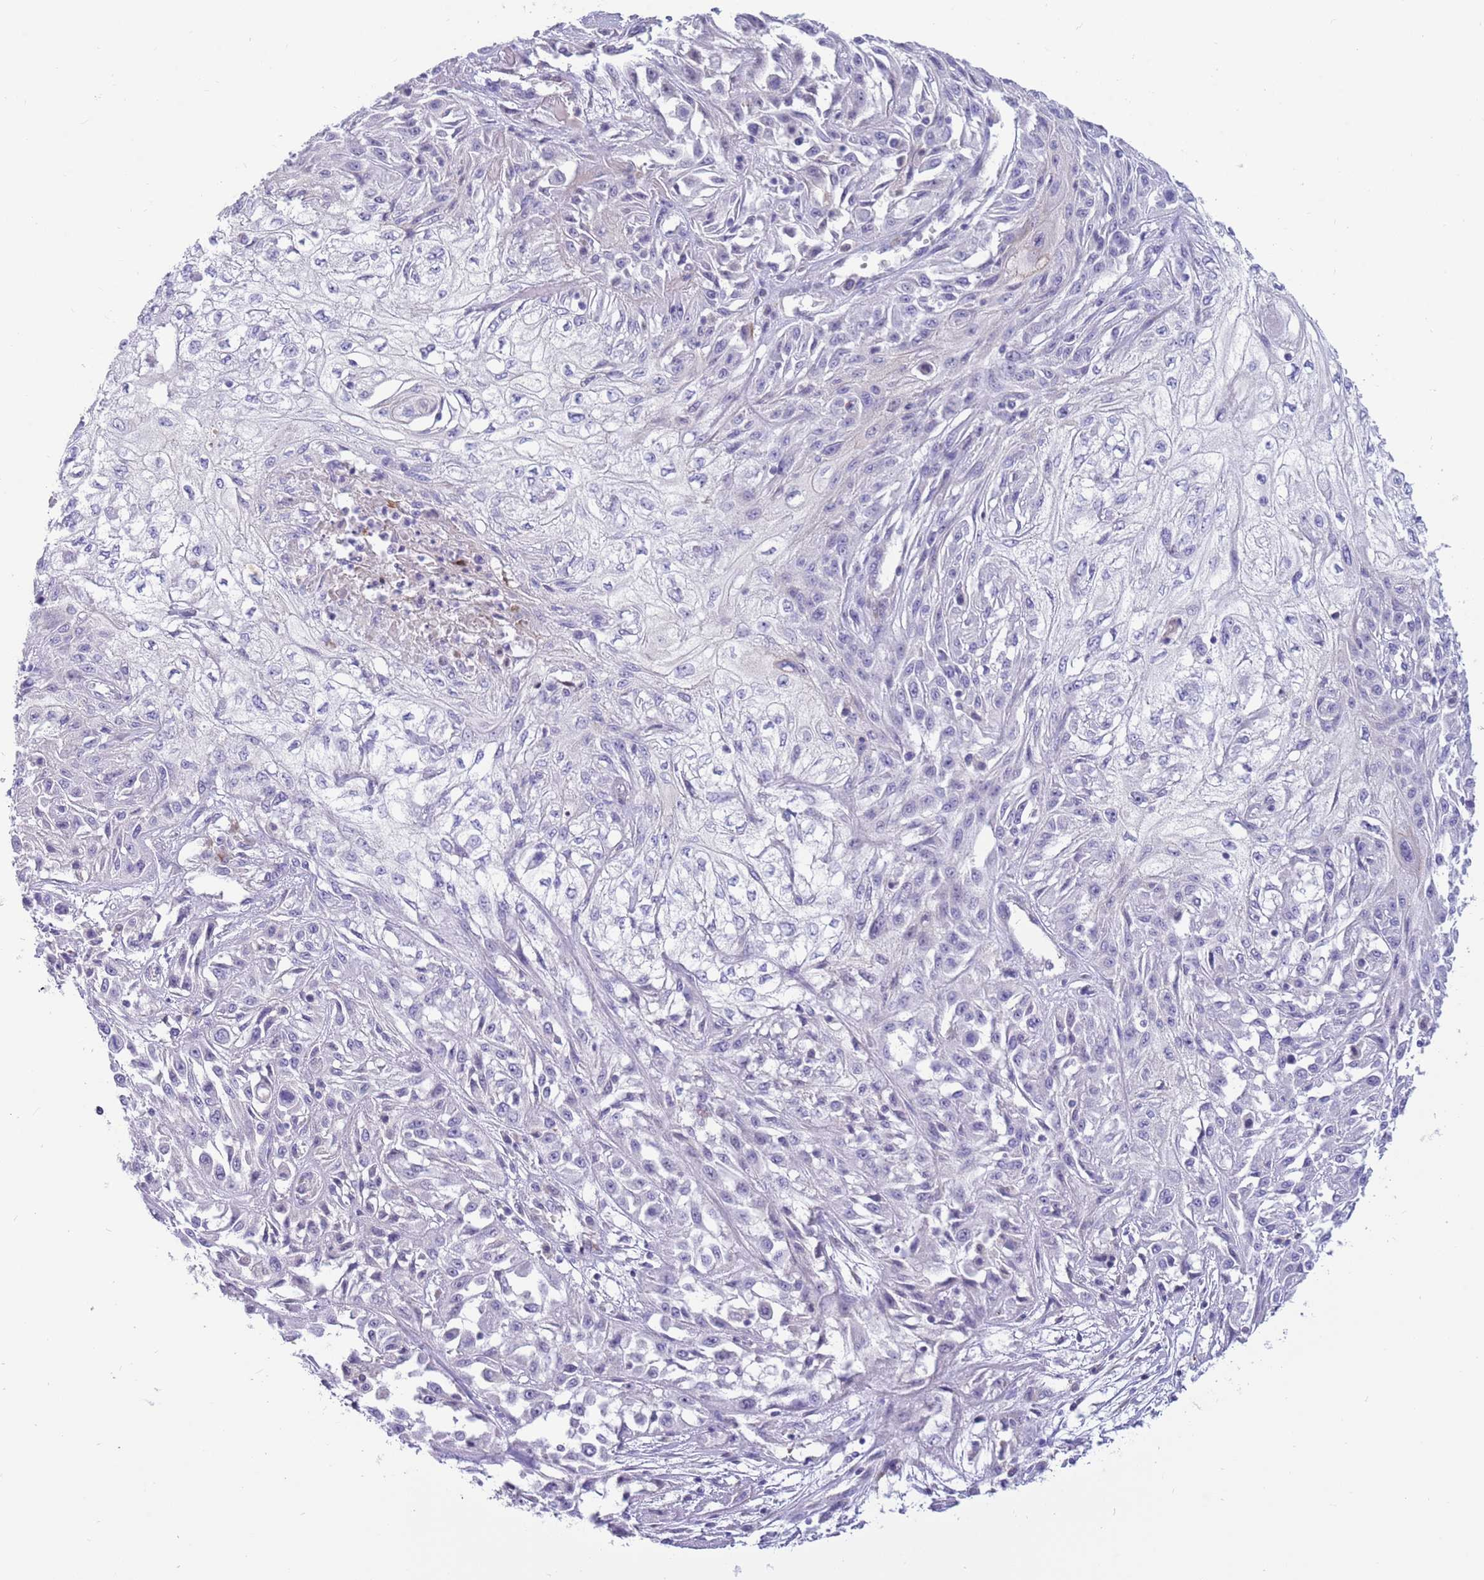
{"staining": {"intensity": "negative", "quantity": "none", "location": "none"}, "tissue": "skin cancer", "cell_type": "Tumor cells", "image_type": "cancer", "snomed": [{"axis": "morphology", "description": "Squamous cell carcinoma, NOS"}, {"axis": "morphology", "description": "Squamous cell carcinoma, metastatic, NOS"}, {"axis": "topography", "description": "Skin"}, {"axis": "topography", "description": "Lymph node"}], "caption": "DAB immunohistochemical staining of human skin metastatic squamous cell carcinoma displays no significant staining in tumor cells. The staining is performed using DAB brown chromogen with nuclei counter-stained in using hematoxylin.", "gene": "DDHD1", "patient": {"sex": "male", "age": 75}}